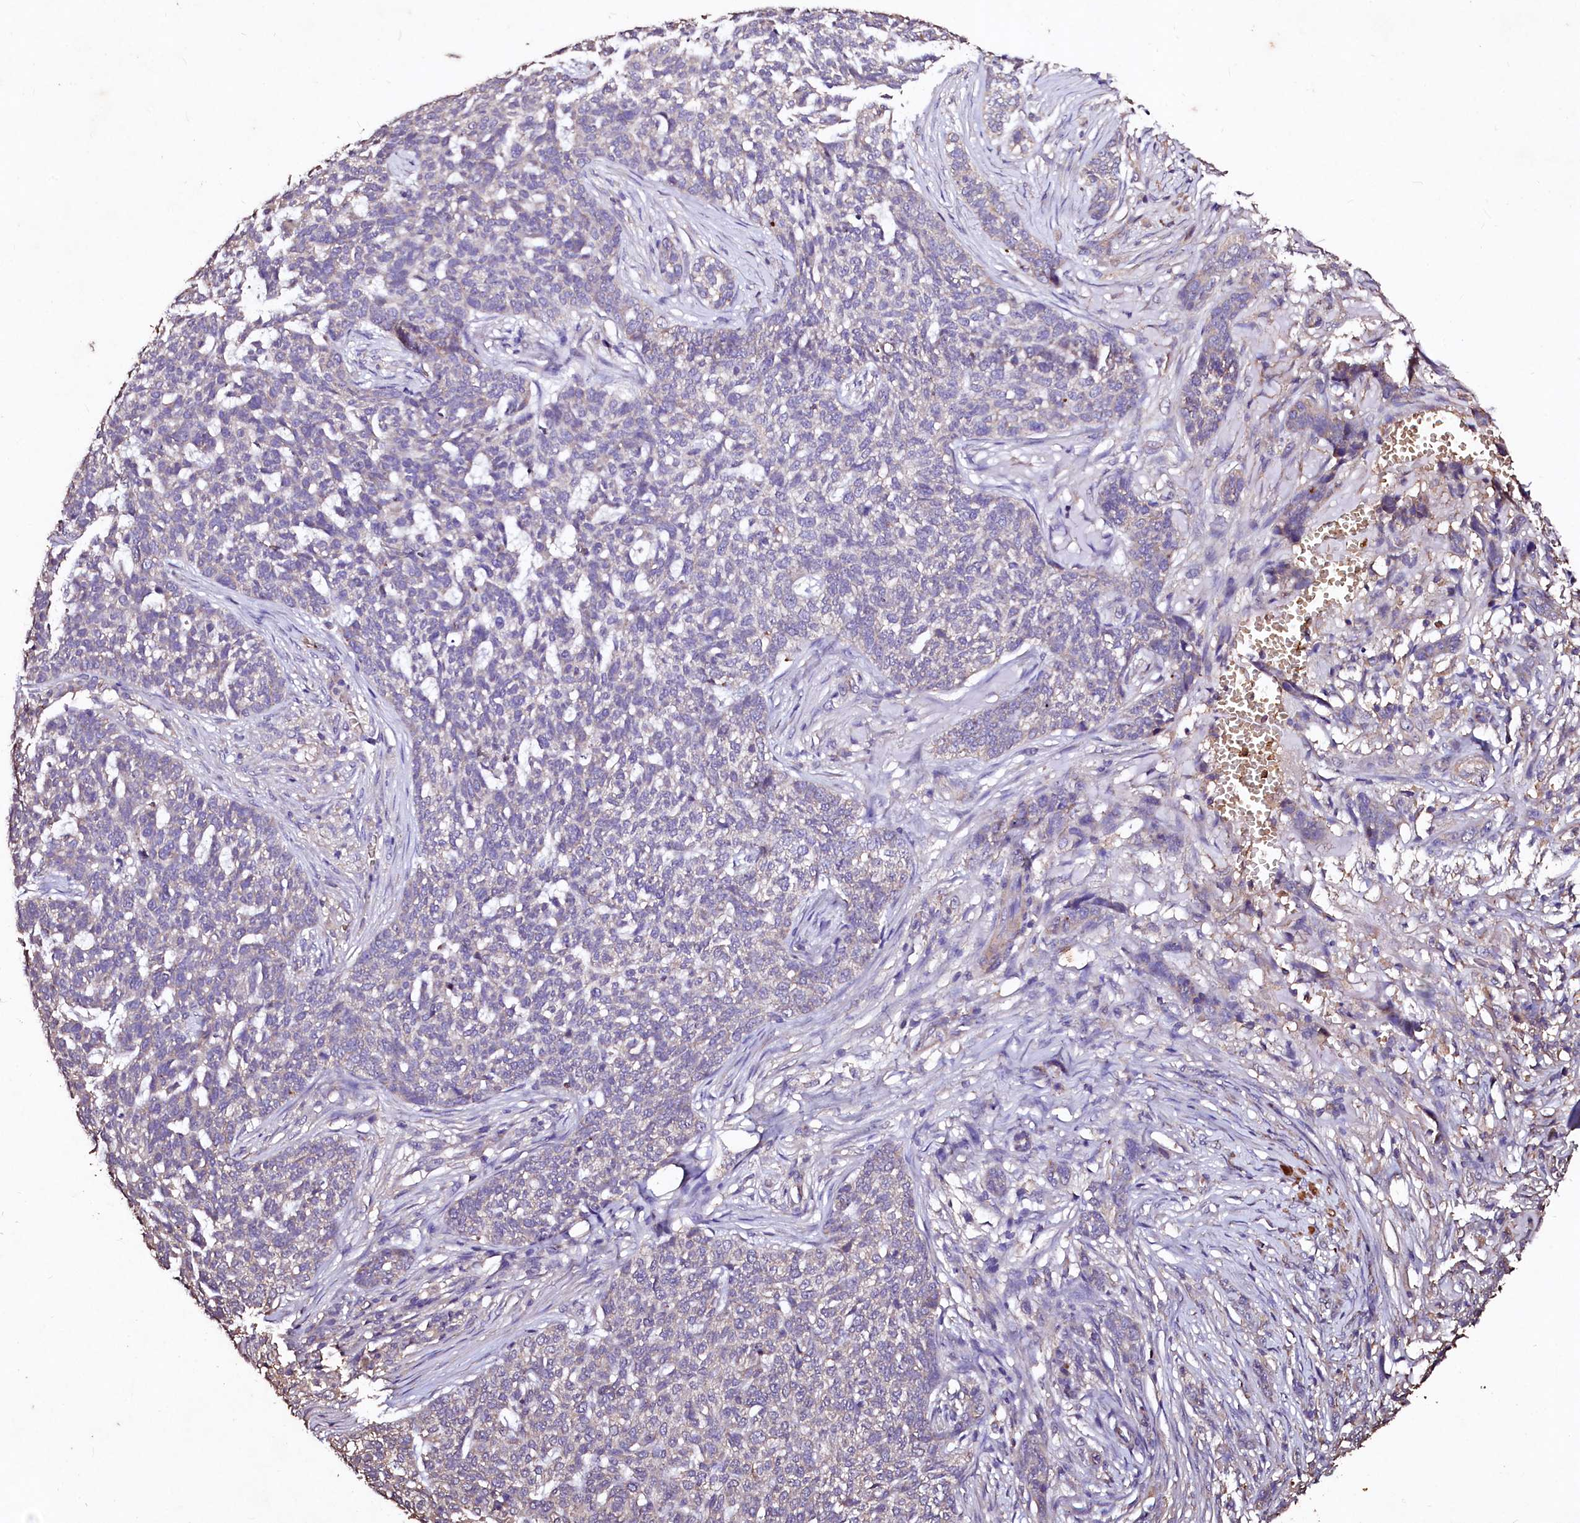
{"staining": {"intensity": "negative", "quantity": "none", "location": "none"}, "tissue": "skin cancer", "cell_type": "Tumor cells", "image_type": "cancer", "snomed": [{"axis": "morphology", "description": "Basal cell carcinoma"}, {"axis": "topography", "description": "Skin"}], "caption": "An immunohistochemistry image of basal cell carcinoma (skin) is shown. There is no staining in tumor cells of basal cell carcinoma (skin). (DAB immunohistochemistry (IHC), high magnification).", "gene": "VPS36", "patient": {"sex": "male", "age": 85}}